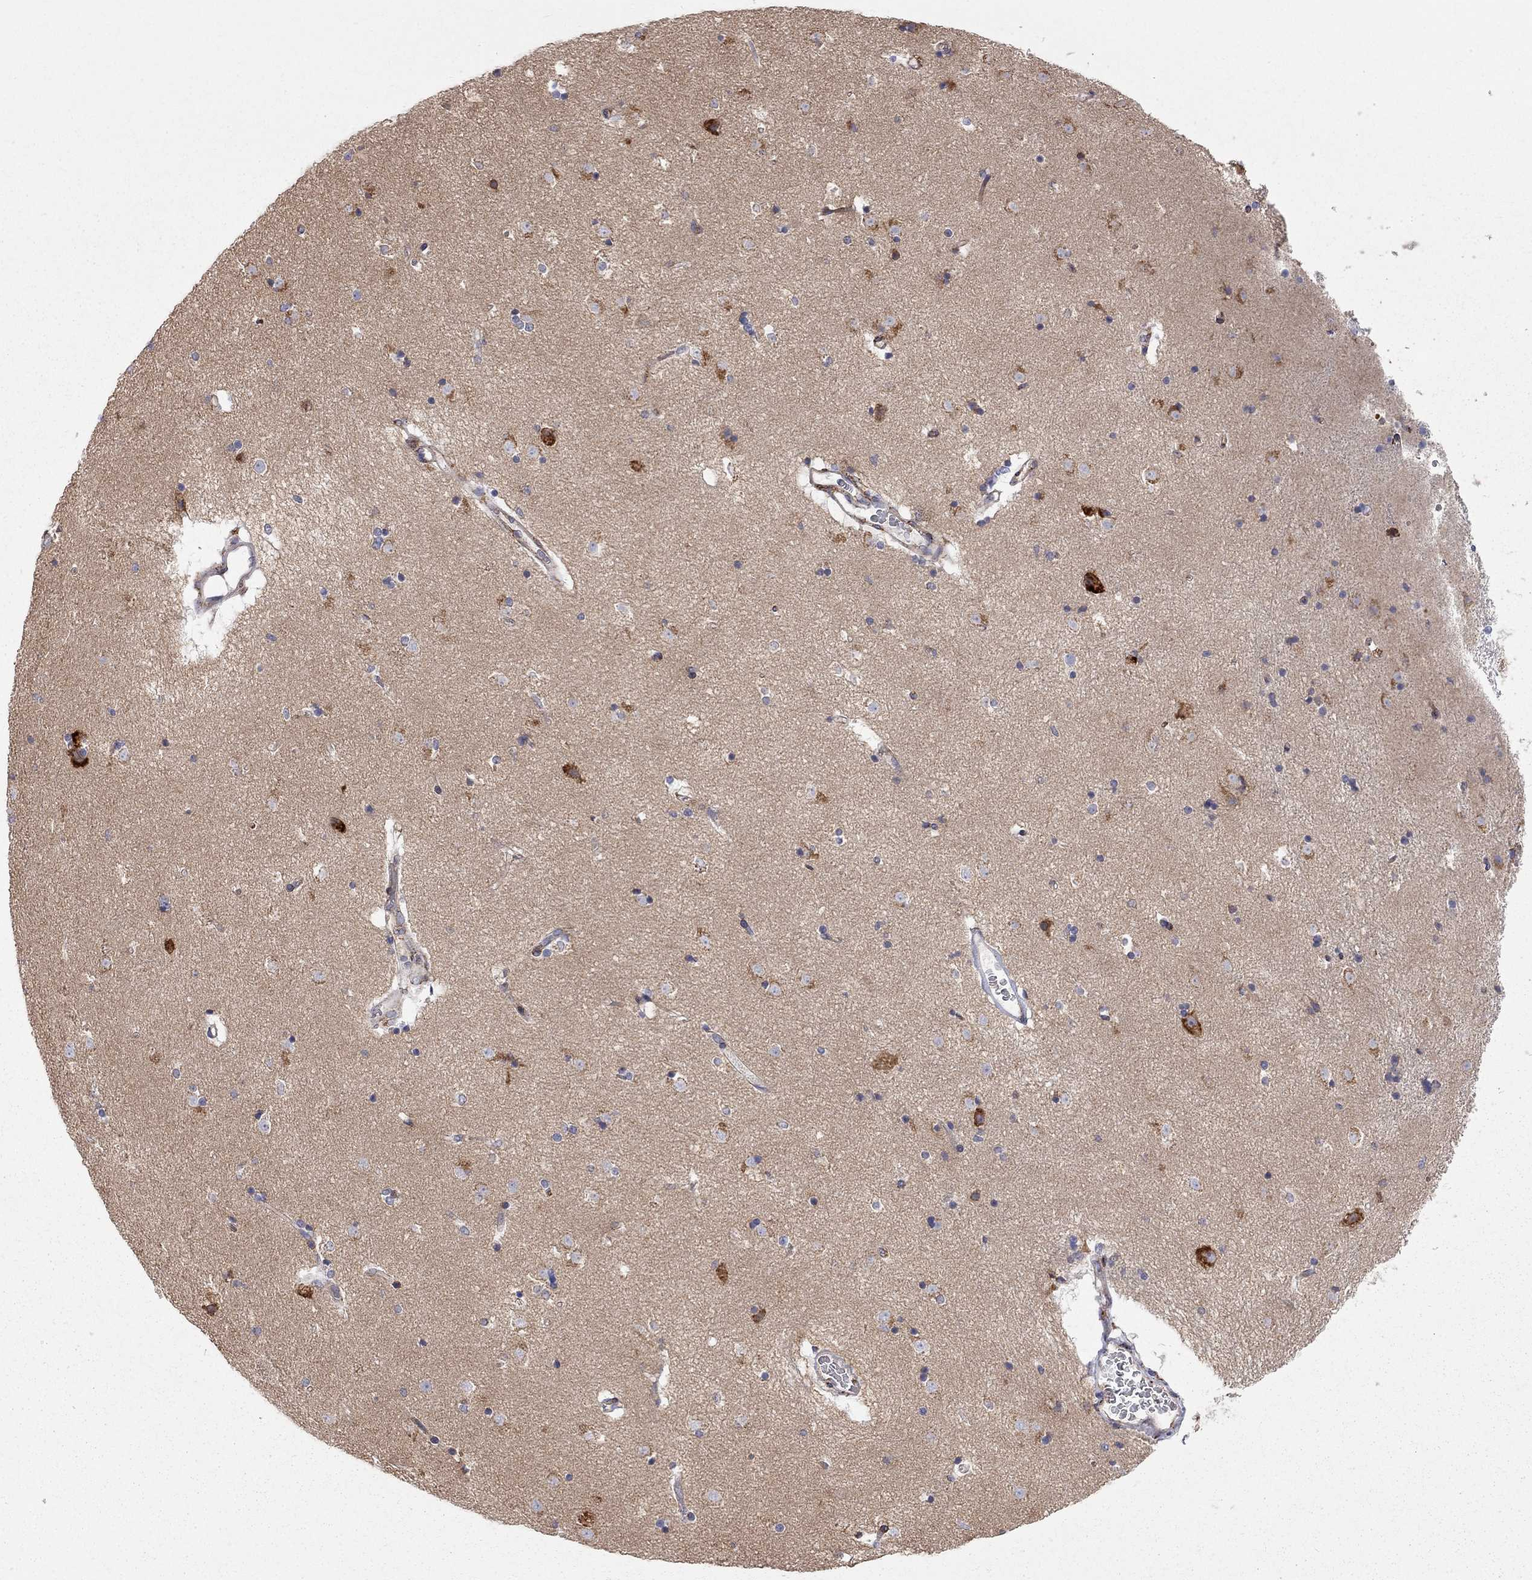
{"staining": {"intensity": "strong", "quantity": "<25%", "location": "cytoplasmic/membranous"}, "tissue": "caudate", "cell_type": "Glial cells", "image_type": "normal", "snomed": [{"axis": "morphology", "description": "Normal tissue, NOS"}, {"axis": "topography", "description": "Lateral ventricle wall"}], "caption": "Strong cytoplasmic/membranous protein positivity is appreciated in about <25% of glial cells in caudate. Immunohistochemistry (ihc) stains the protein of interest in brown and the nuclei are stained blue.", "gene": "CASTOR1", "patient": {"sex": "male", "age": 51}}